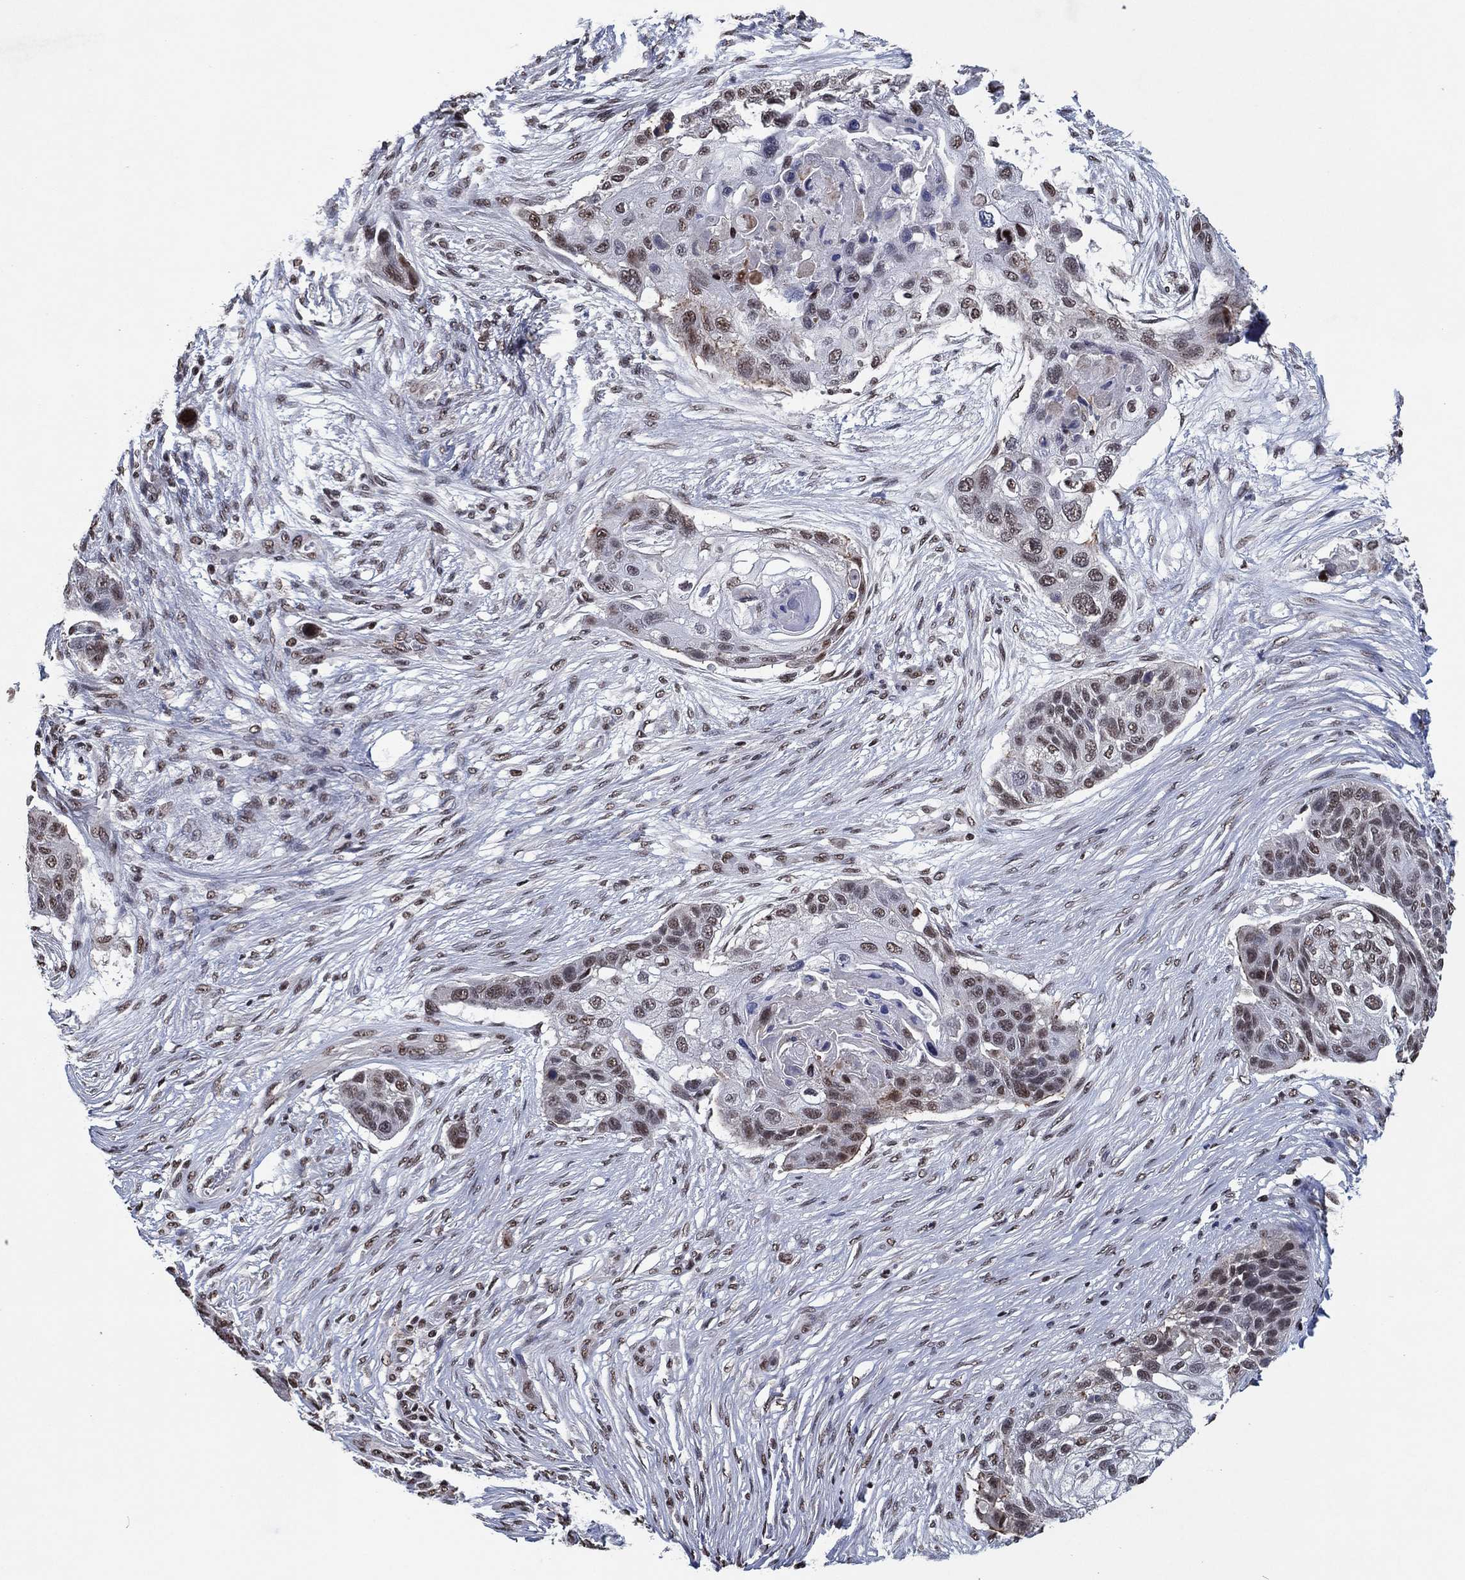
{"staining": {"intensity": "moderate", "quantity": "<25%", "location": "nuclear"}, "tissue": "lung cancer", "cell_type": "Tumor cells", "image_type": "cancer", "snomed": [{"axis": "morphology", "description": "Squamous cell carcinoma, NOS"}, {"axis": "topography", "description": "Lung"}], "caption": "Immunohistochemical staining of squamous cell carcinoma (lung) shows low levels of moderate nuclear staining in about <25% of tumor cells.", "gene": "ZBTB42", "patient": {"sex": "male", "age": 69}}